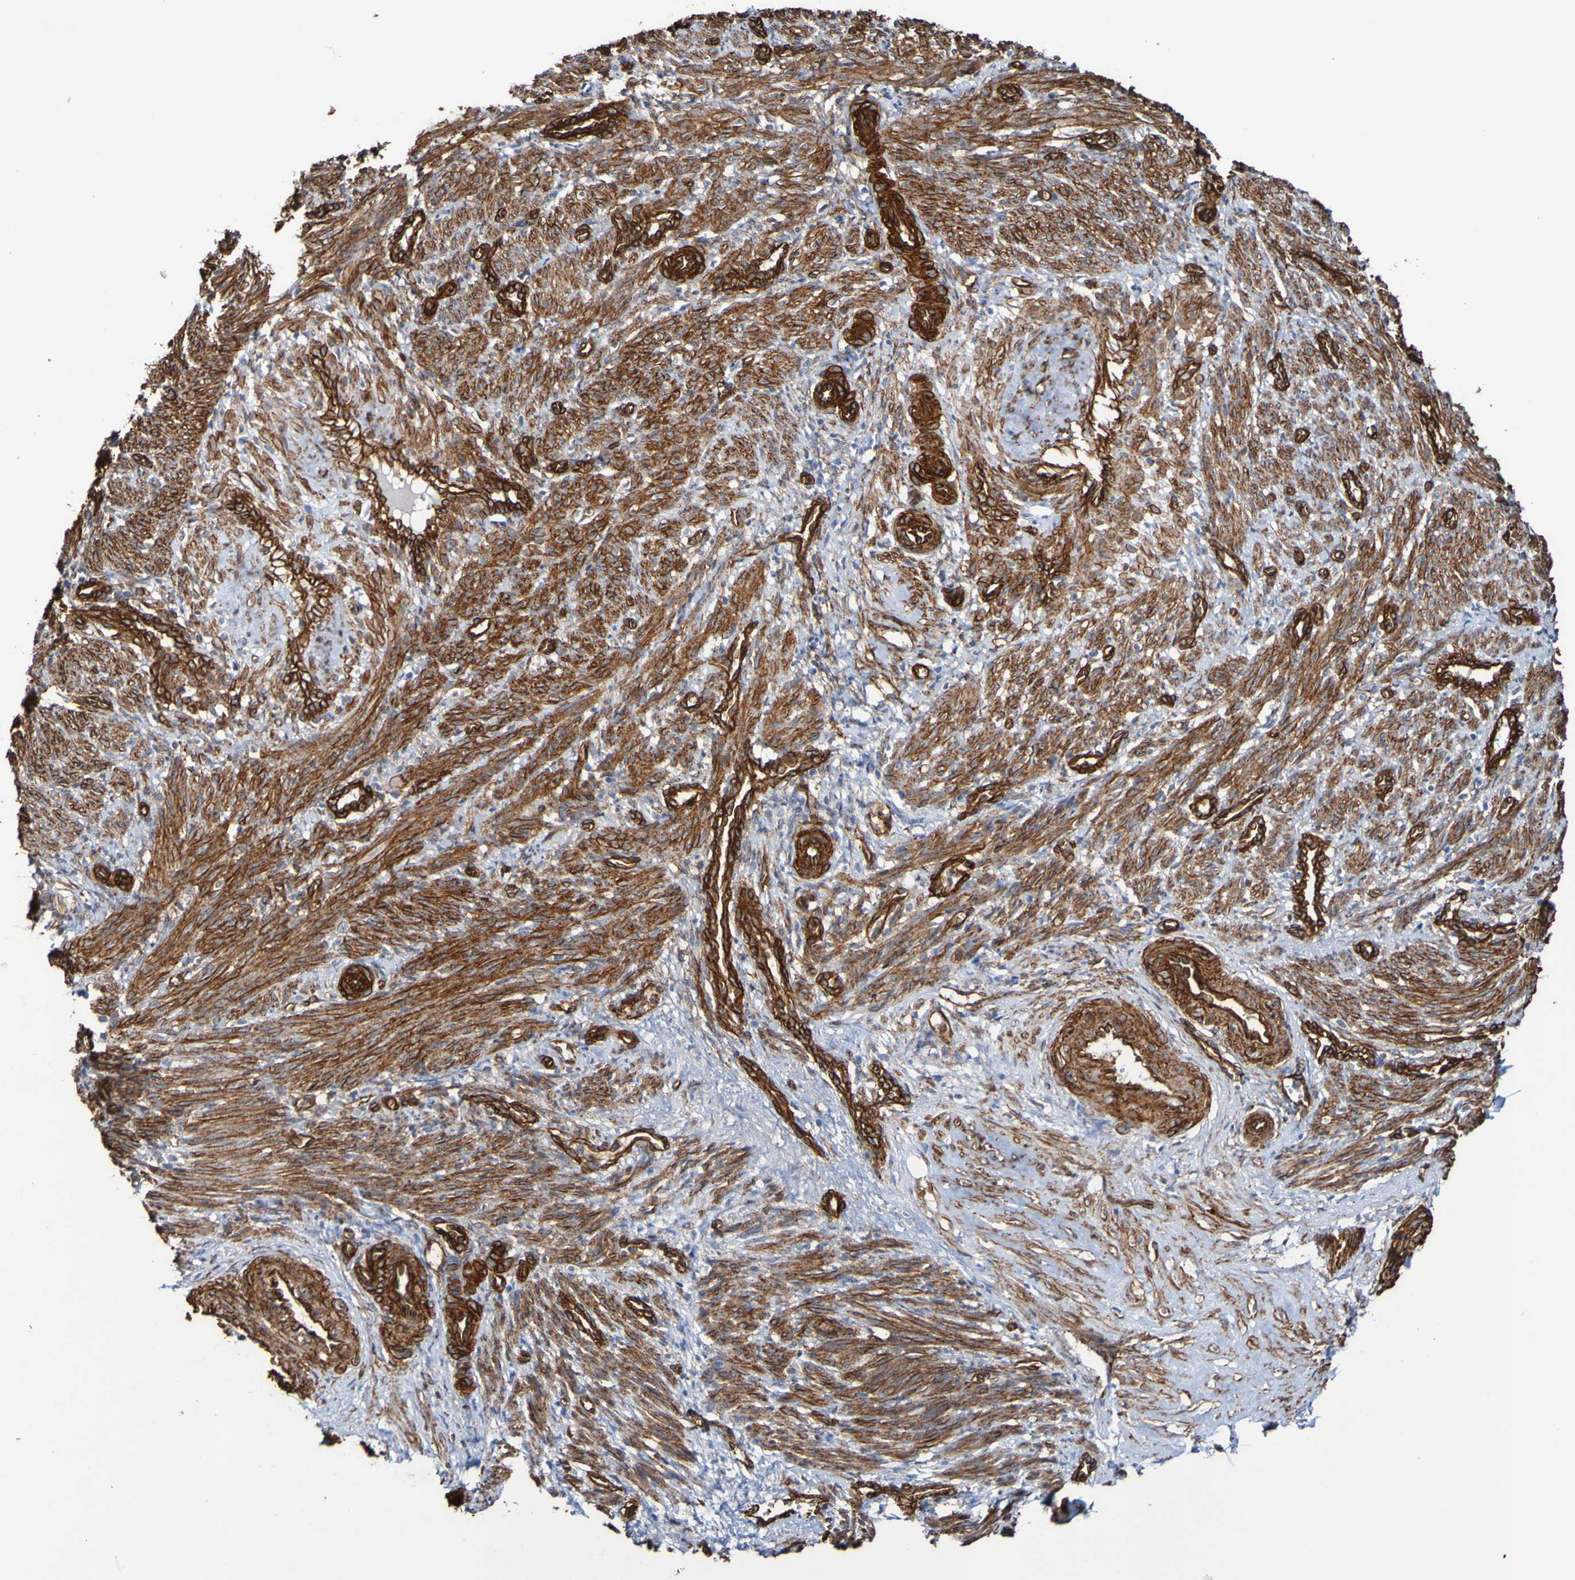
{"staining": {"intensity": "strong", "quantity": ">75%", "location": "cytoplasmic/membranous"}, "tissue": "smooth muscle", "cell_type": "Smooth muscle cells", "image_type": "normal", "snomed": [{"axis": "morphology", "description": "Normal tissue, NOS"}, {"axis": "topography", "description": "Endometrium"}], "caption": "This image displays immunohistochemistry staining of benign human smooth muscle, with high strong cytoplasmic/membranous staining in approximately >75% of smooth muscle cells.", "gene": "ELMOD3", "patient": {"sex": "female", "age": 33}}